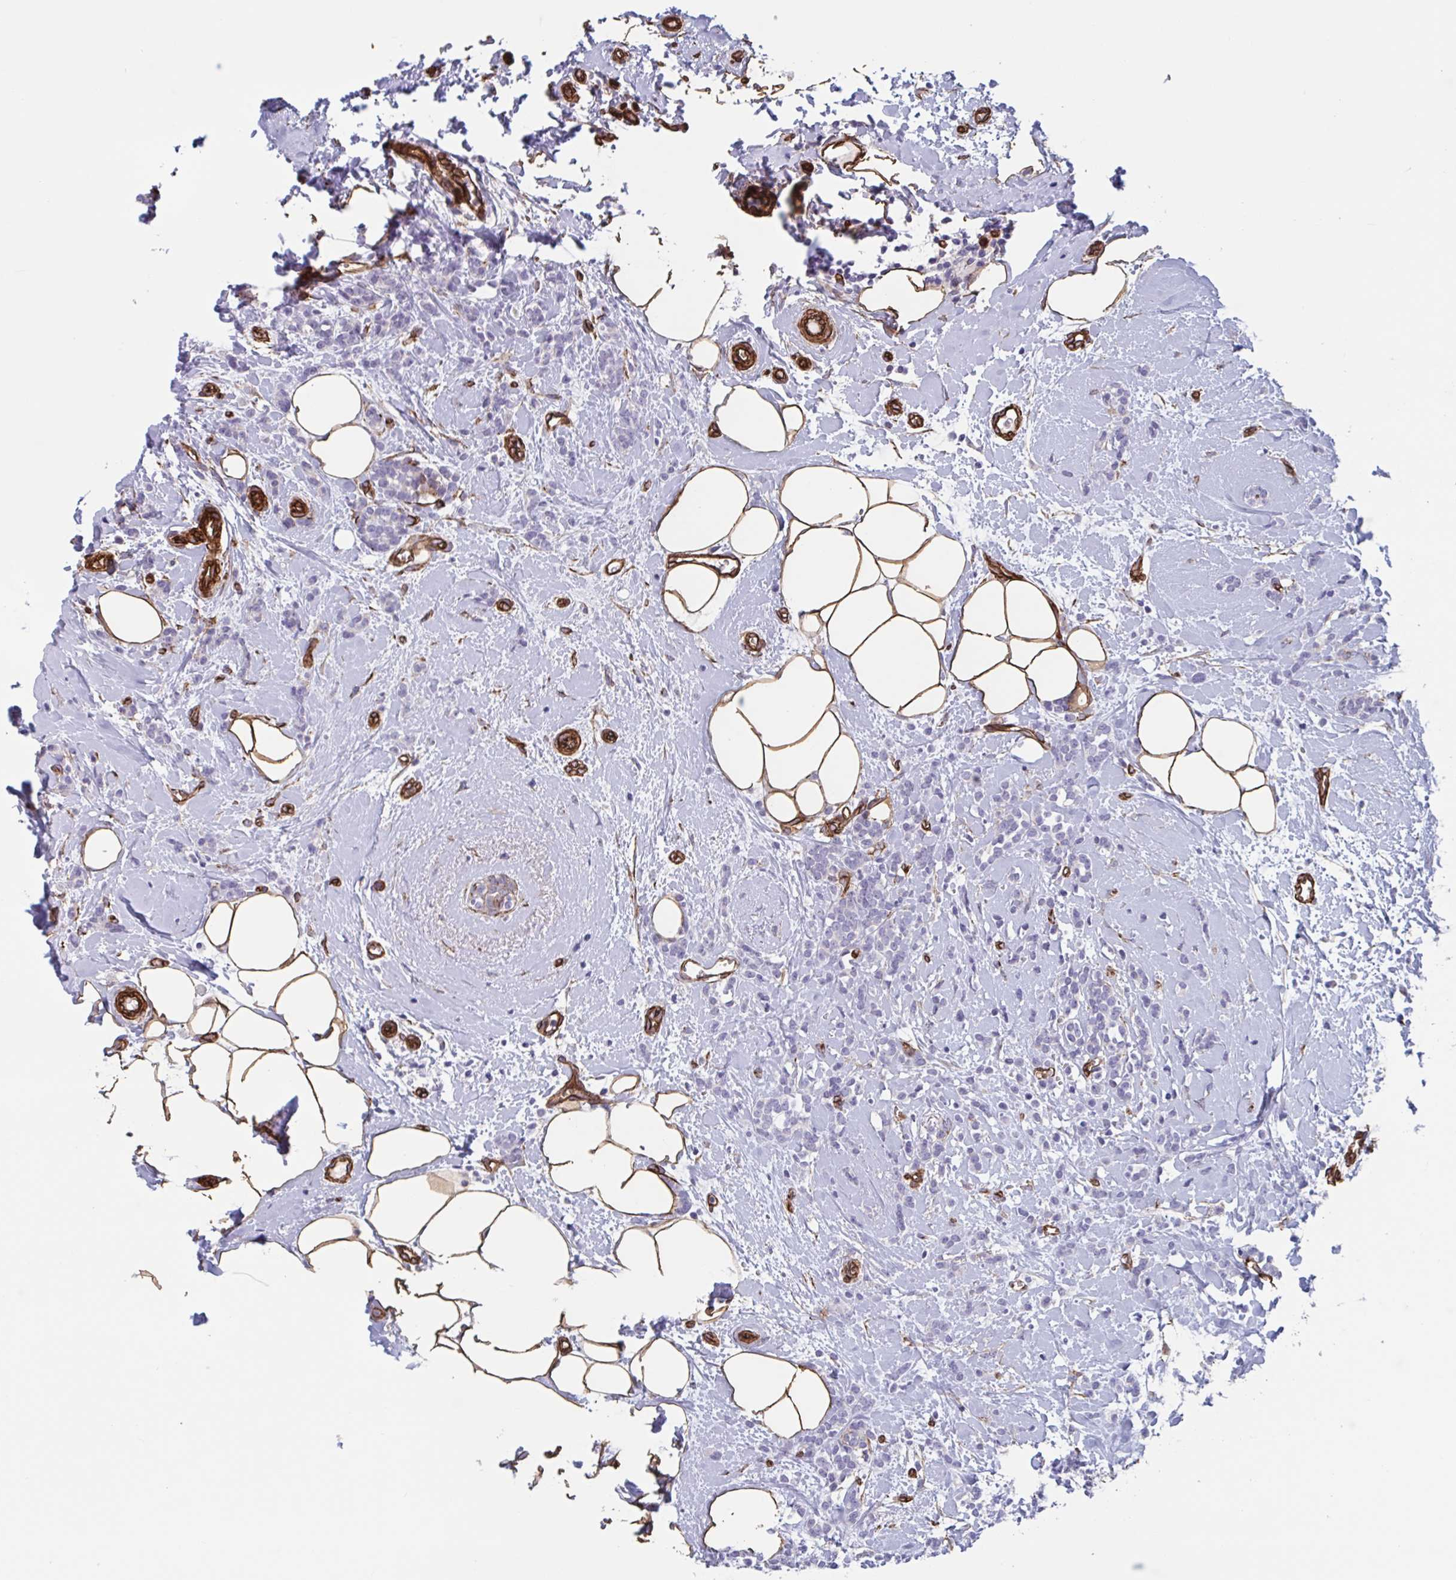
{"staining": {"intensity": "negative", "quantity": "none", "location": "none"}, "tissue": "breast cancer", "cell_type": "Tumor cells", "image_type": "cancer", "snomed": [{"axis": "morphology", "description": "Lobular carcinoma"}, {"axis": "topography", "description": "Breast"}], "caption": "IHC histopathology image of neoplastic tissue: human breast cancer (lobular carcinoma) stained with DAB (3,3'-diaminobenzidine) shows no significant protein positivity in tumor cells.", "gene": "CITED4", "patient": {"sex": "female", "age": 59}}